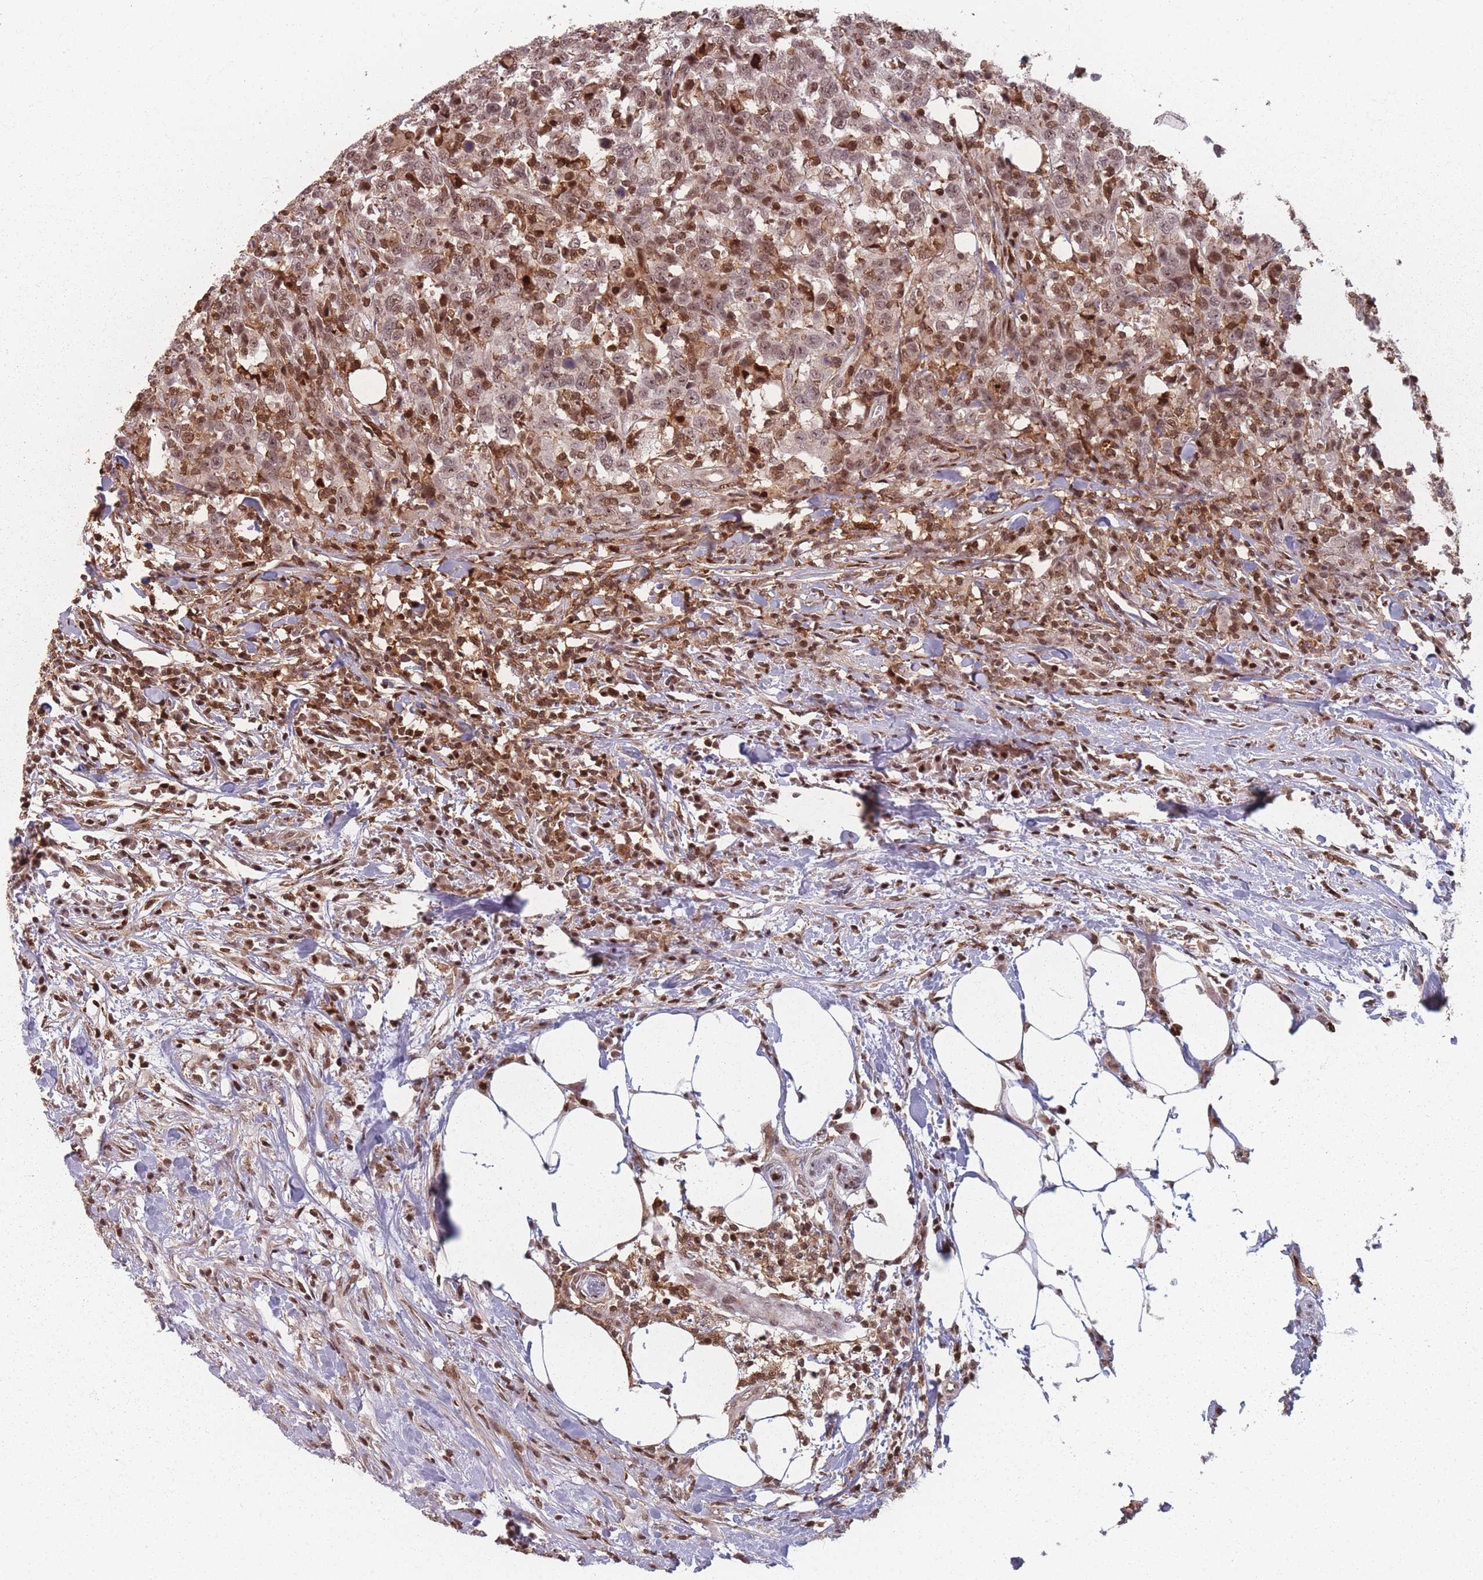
{"staining": {"intensity": "moderate", "quantity": ">75%", "location": "nuclear"}, "tissue": "urothelial cancer", "cell_type": "Tumor cells", "image_type": "cancer", "snomed": [{"axis": "morphology", "description": "Urothelial carcinoma, High grade"}, {"axis": "topography", "description": "Urinary bladder"}], "caption": "This micrograph shows IHC staining of human urothelial cancer, with medium moderate nuclear staining in approximately >75% of tumor cells.", "gene": "WDR55", "patient": {"sex": "male", "age": 61}}